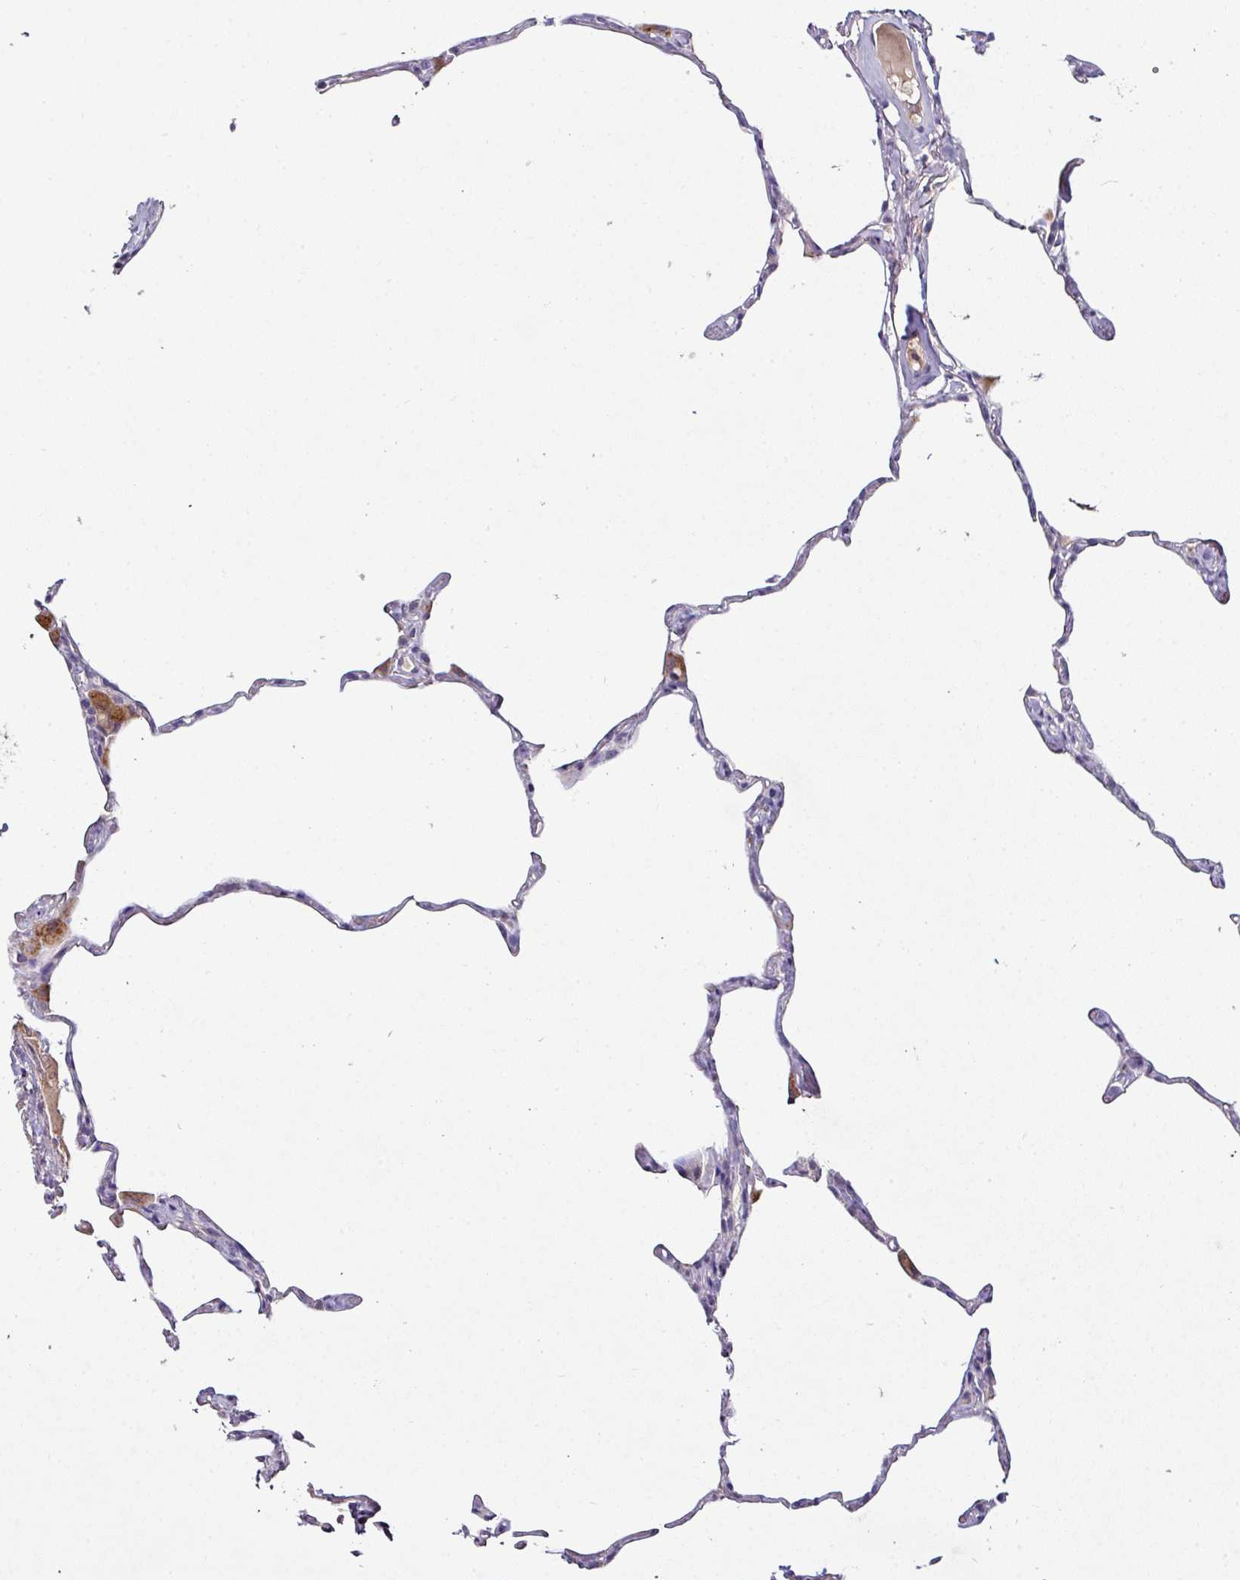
{"staining": {"intensity": "negative", "quantity": "none", "location": "none"}, "tissue": "lung", "cell_type": "Alveolar cells", "image_type": "normal", "snomed": [{"axis": "morphology", "description": "Normal tissue, NOS"}, {"axis": "topography", "description": "Lung"}], "caption": "Alveolar cells show no significant protein staining in unremarkable lung. Nuclei are stained in blue.", "gene": "AEBP2", "patient": {"sex": "male", "age": 65}}